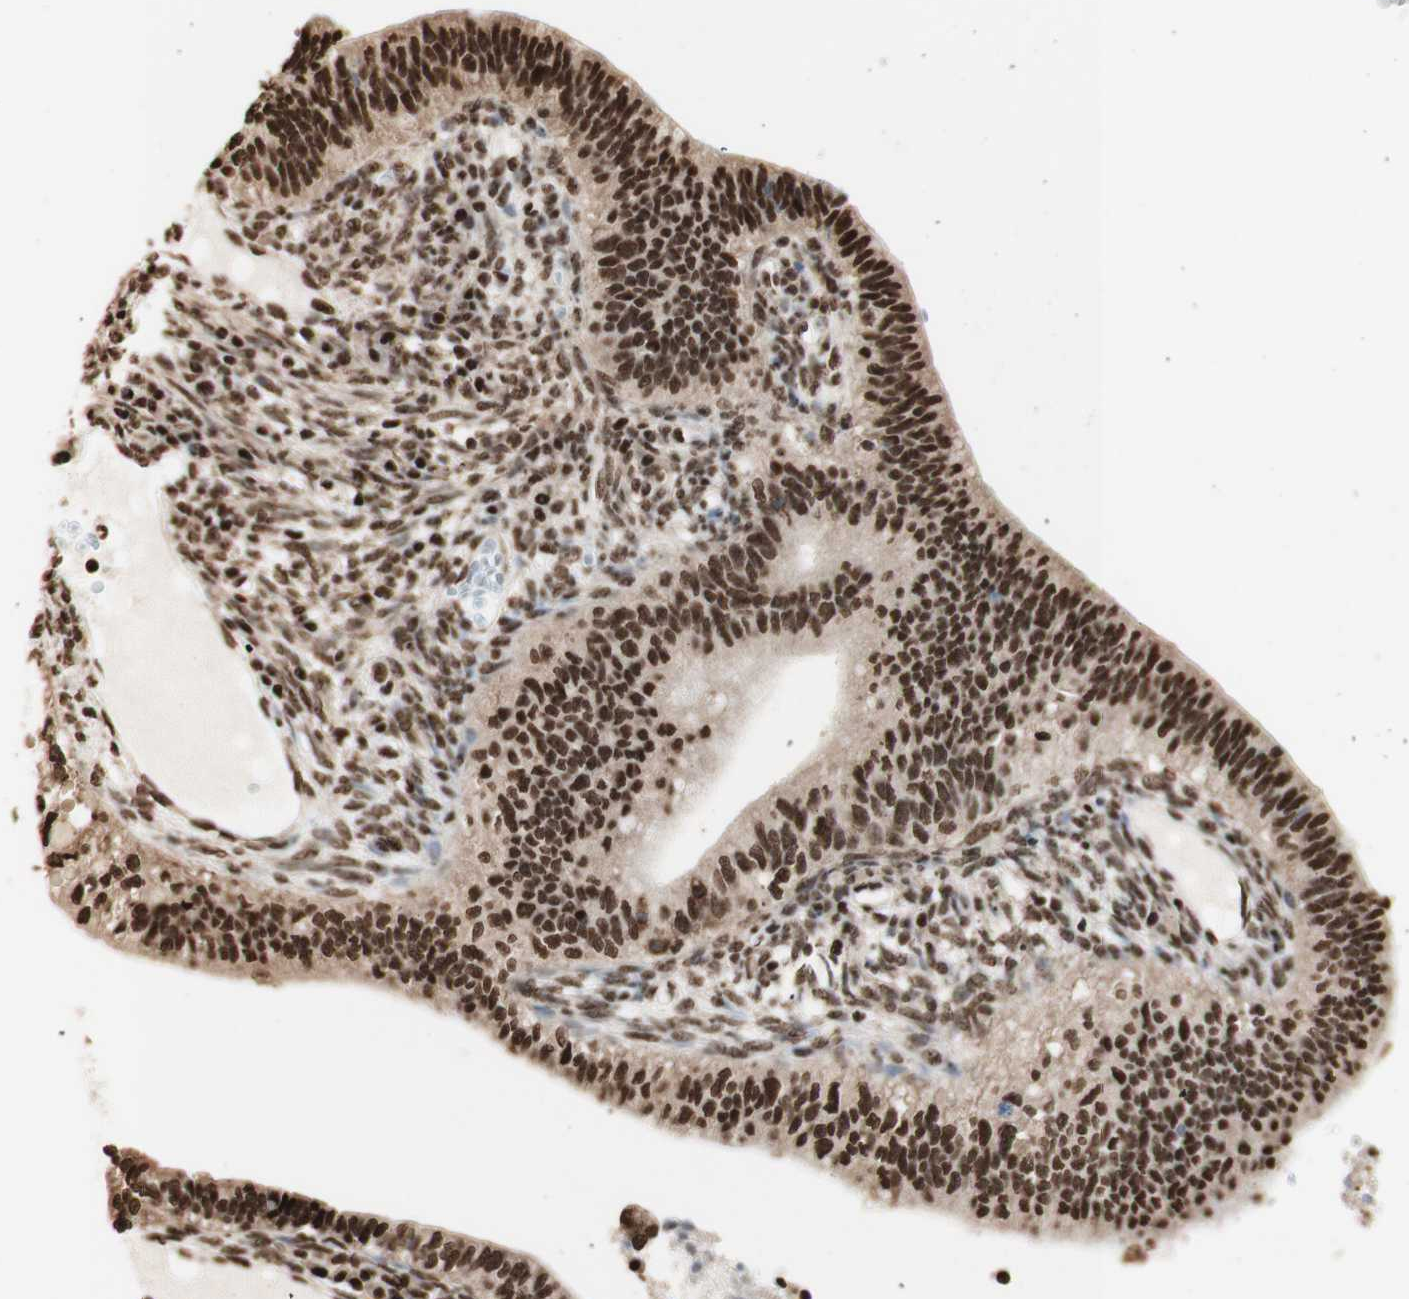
{"staining": {"intensity": "strong", "quantity": ">75%", "location": "nuclear"}, "tissue": "cervical cancer", "cell_type": "Tumor cells", "image_type": "cancer", "snomed": [{"axis": "morphology", "description": "Adenocarcinoma, NOS"}, {"axis": "topography", "description": "Cervix"}], "caption": "Immunohistochemistry (IHC) (DAB (3,3'-diaminobenzidine)) staining of human adenocarcinoma (cervical) shows strong nuclear protein staining in approximately >75% of tumor cells.", "gene": "HNRNPA2B1", "patient": {"sex": "female", "age": 44}}